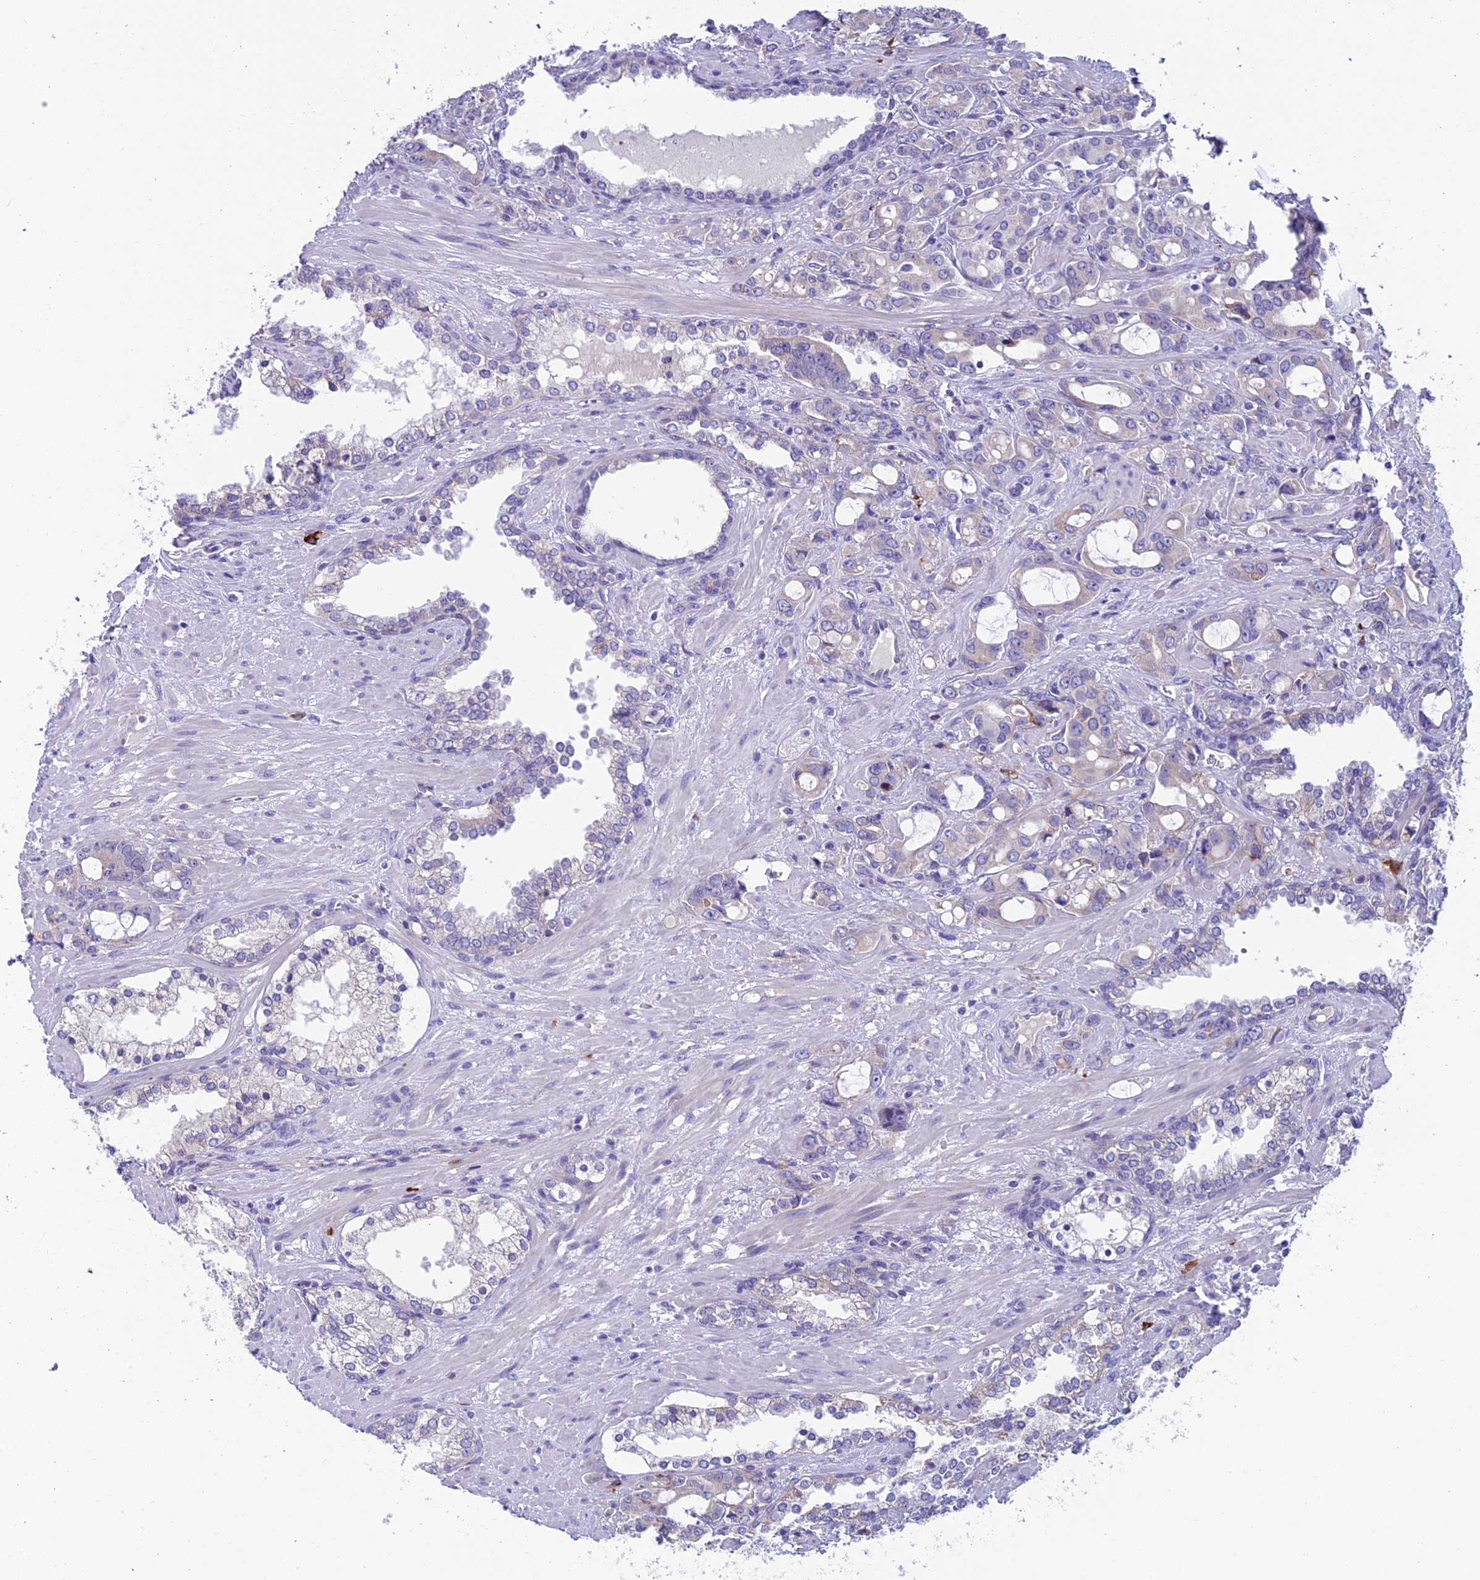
{"staining": {"intensity": "negative", "quantity": "none", "location": "none"}, "tissue": "prostate cancer", "cell_type": "Tumor cells", "image_type": "cancer", "snomed": [{"axis": "morphology", "description": "Adenocarcinoma, High grade"}, {"axis": "topography", "description": "Prostate"}], "caption": "Human prostate cancer stained for a protein using immunohistochemistry shows no positivity in tumor cells.", "gene": "MACIR", "patient": {"sex": "male", "age": 72}}